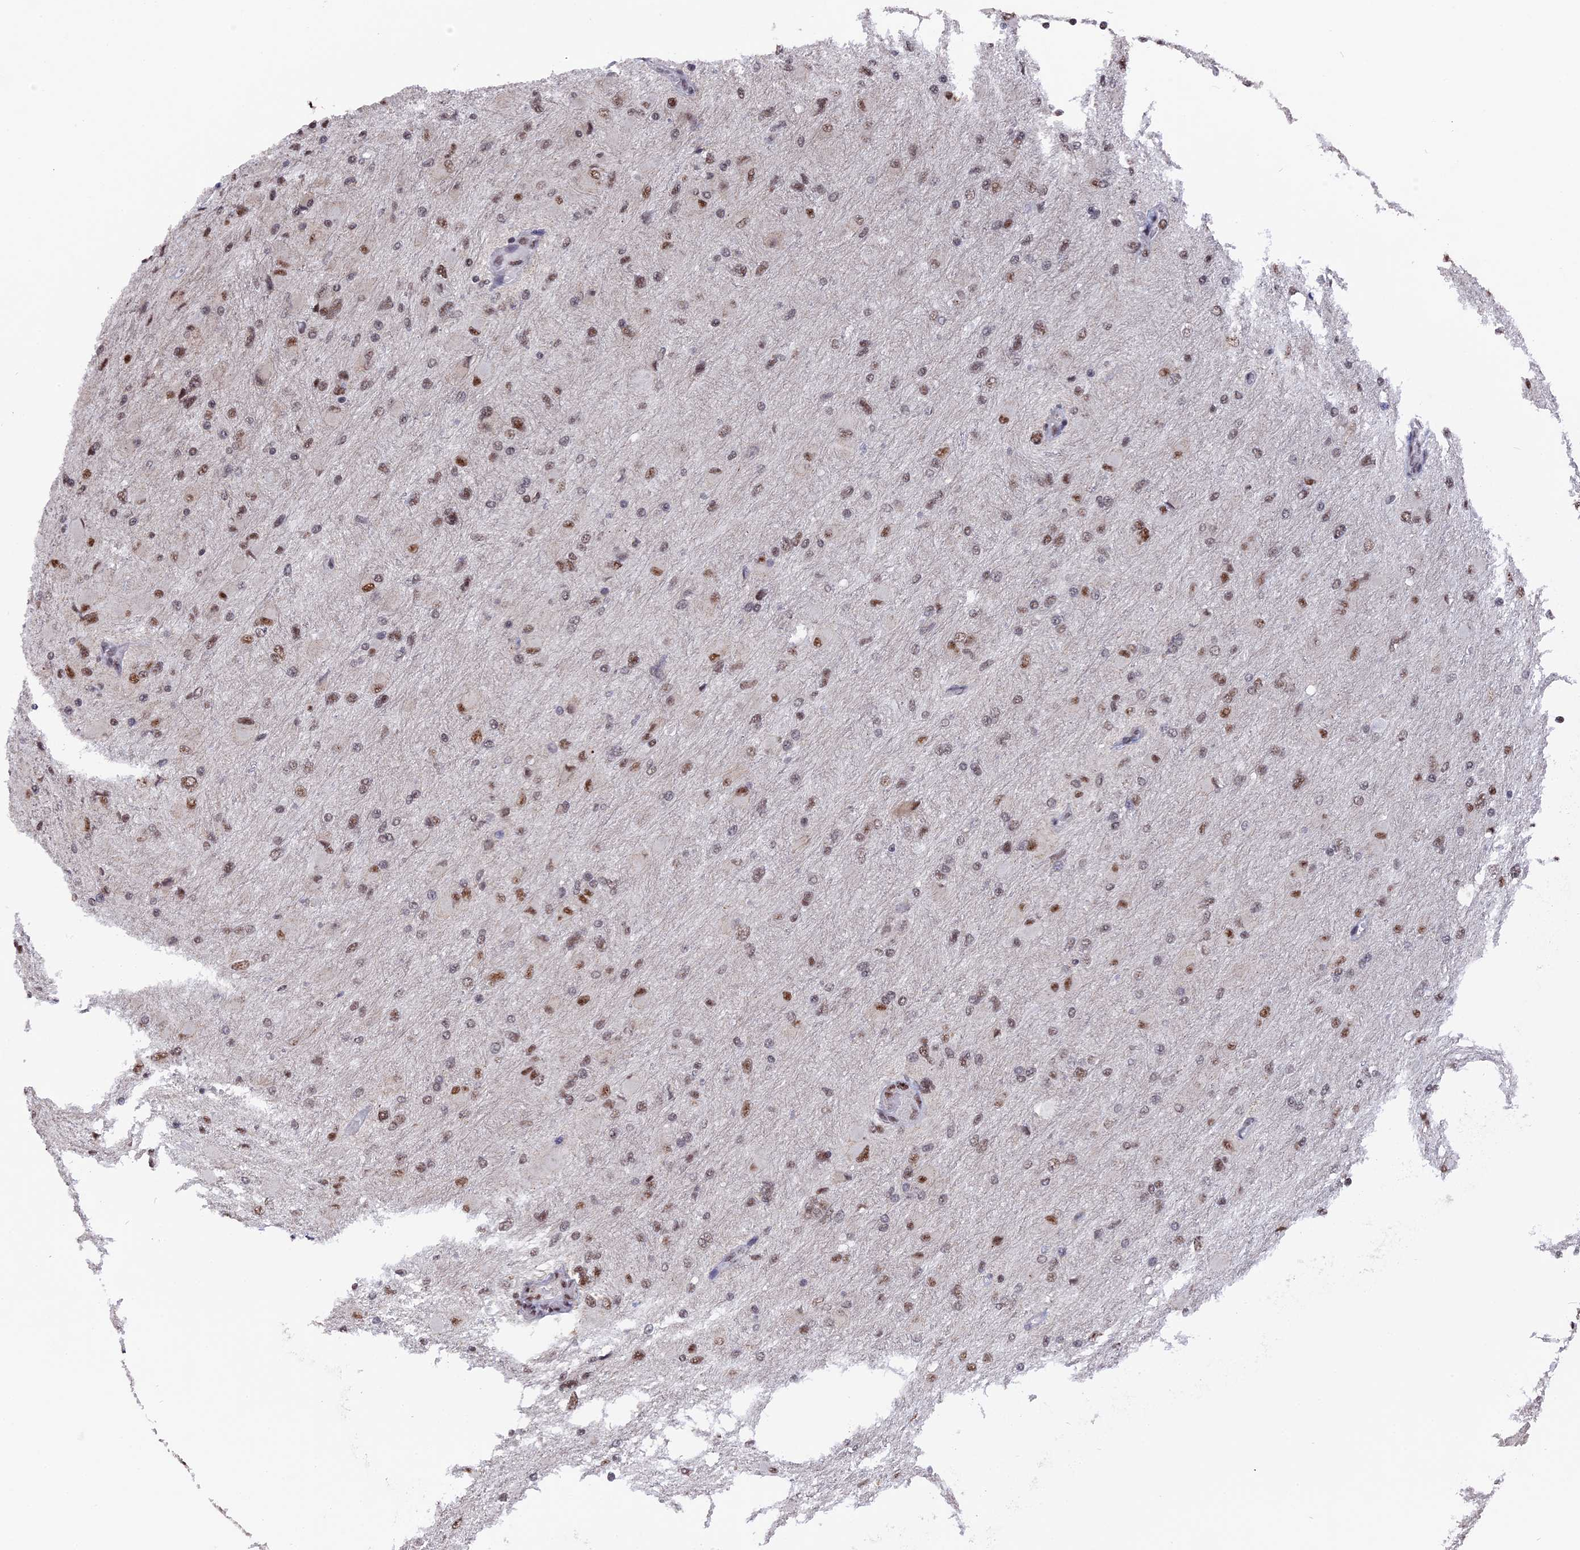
{"staining": {"intensity": "moderate", "quantity": "25%-75%", "location": "nuclear"}, "tissue": "glioma", "cell_type": "Tumor cells", "image_type": "cancer", "snomed": [{"axis": "morphology", "description": "Glioma, malignant, High grade"}, {"axis": "topography", "description": "Cerebral cortex"}], "caption": "Malignant glioma (high-grade) was stained to show a protein in brown. There is medium levels of moderate nuclear positivity in about 25%-75% of tumor cells.", "gene": "SF3A2", "patient": {"sex": "female", "age": 36}}